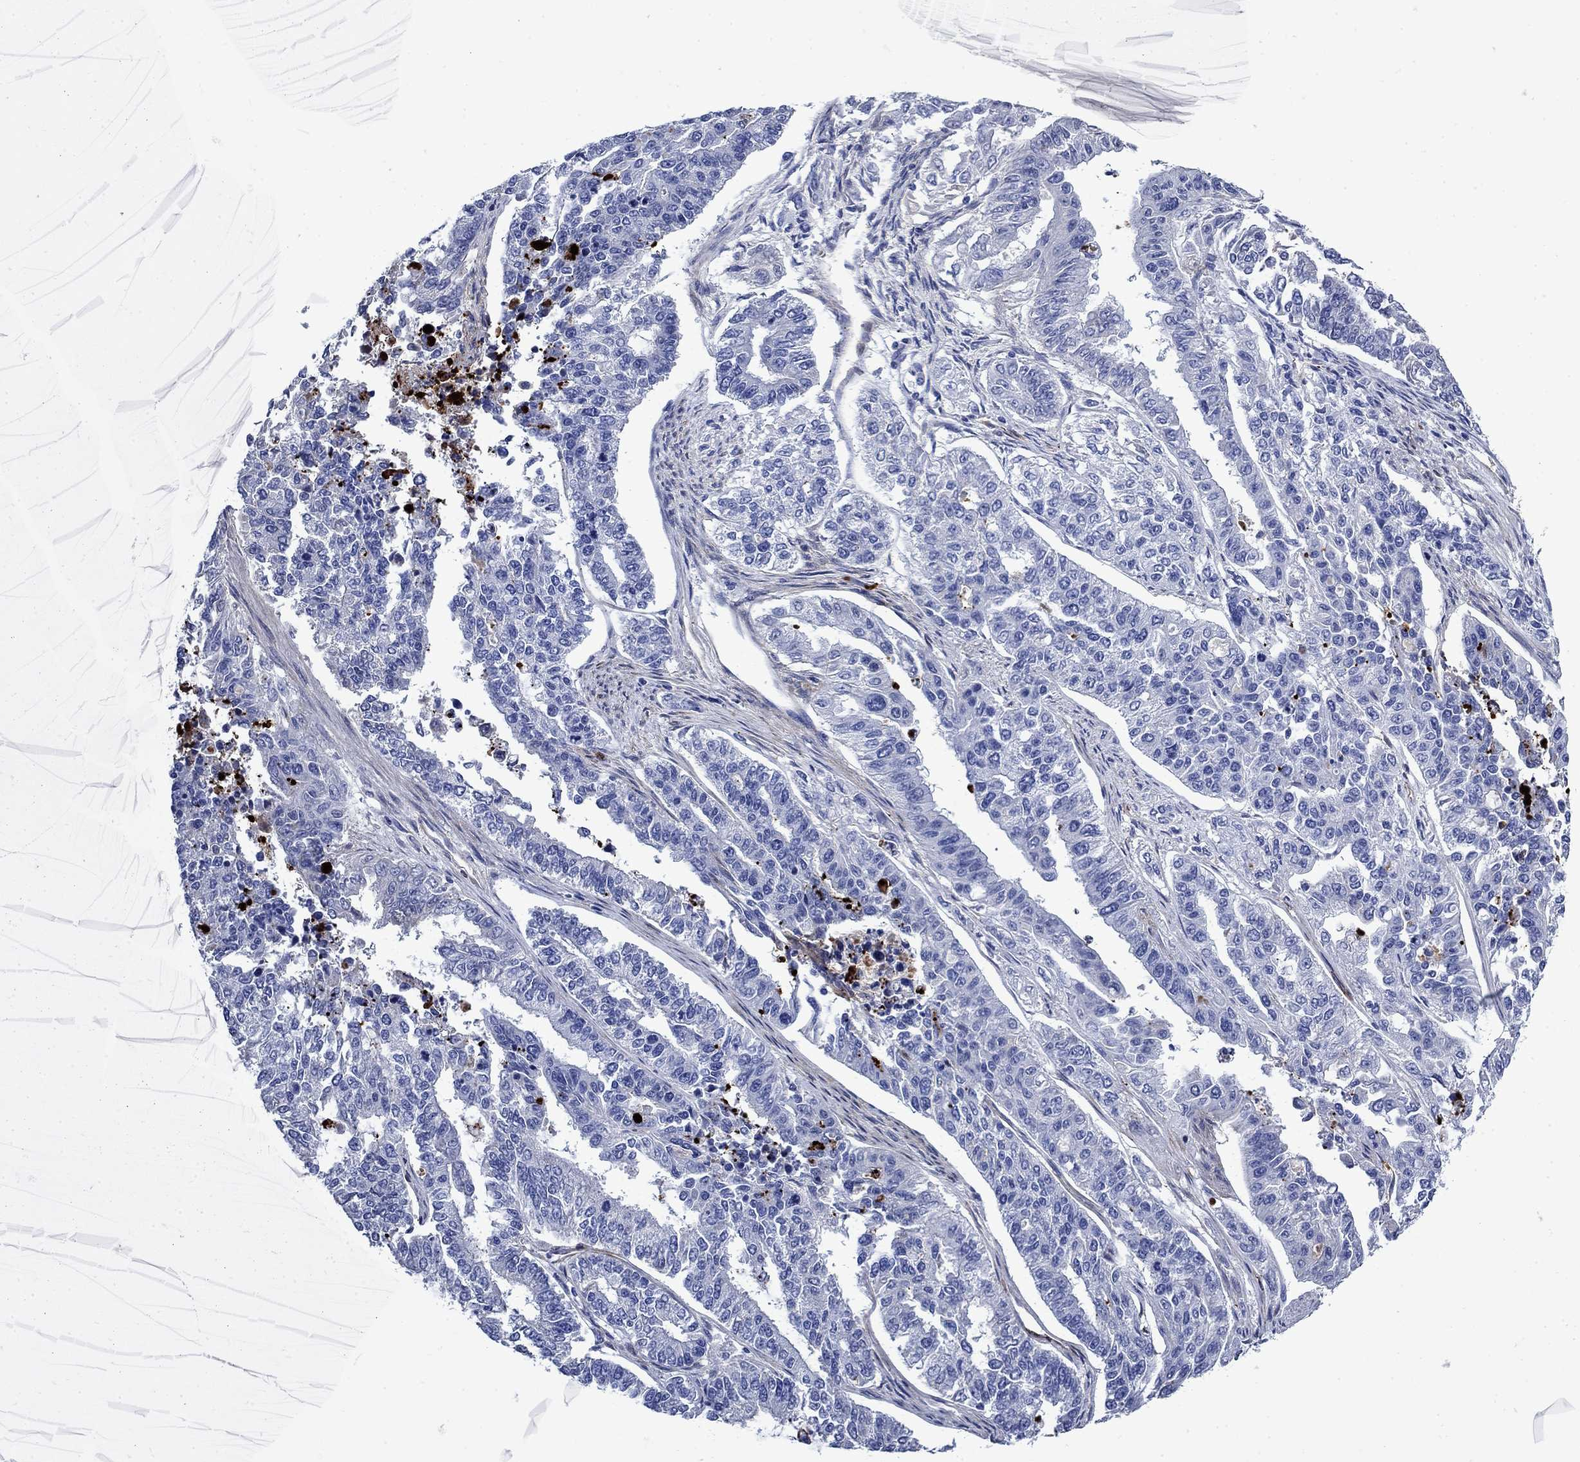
{"staining": {"intensity": "negative", "quantity": "none", "location": "none"}, "tissue": "endometrial cancer", "cell_type": "Tumor cells", "image_type": "cancer", "snomed": [{"axis": "morphology", "description": "Adenocarcinoma, NOS"}, {"axis": "topography", "description": "Uterus"}], "caption": "Immunohistochemistry (IHC) histopathology image of neoplastic tissue: endometrial cancer stained with DAB (3,3'-diaminobenzidine) demonstrates no significant protein positivity in tumor cells.", "gene": "VTN", "patient": {"sex": "female", "age": 59}}